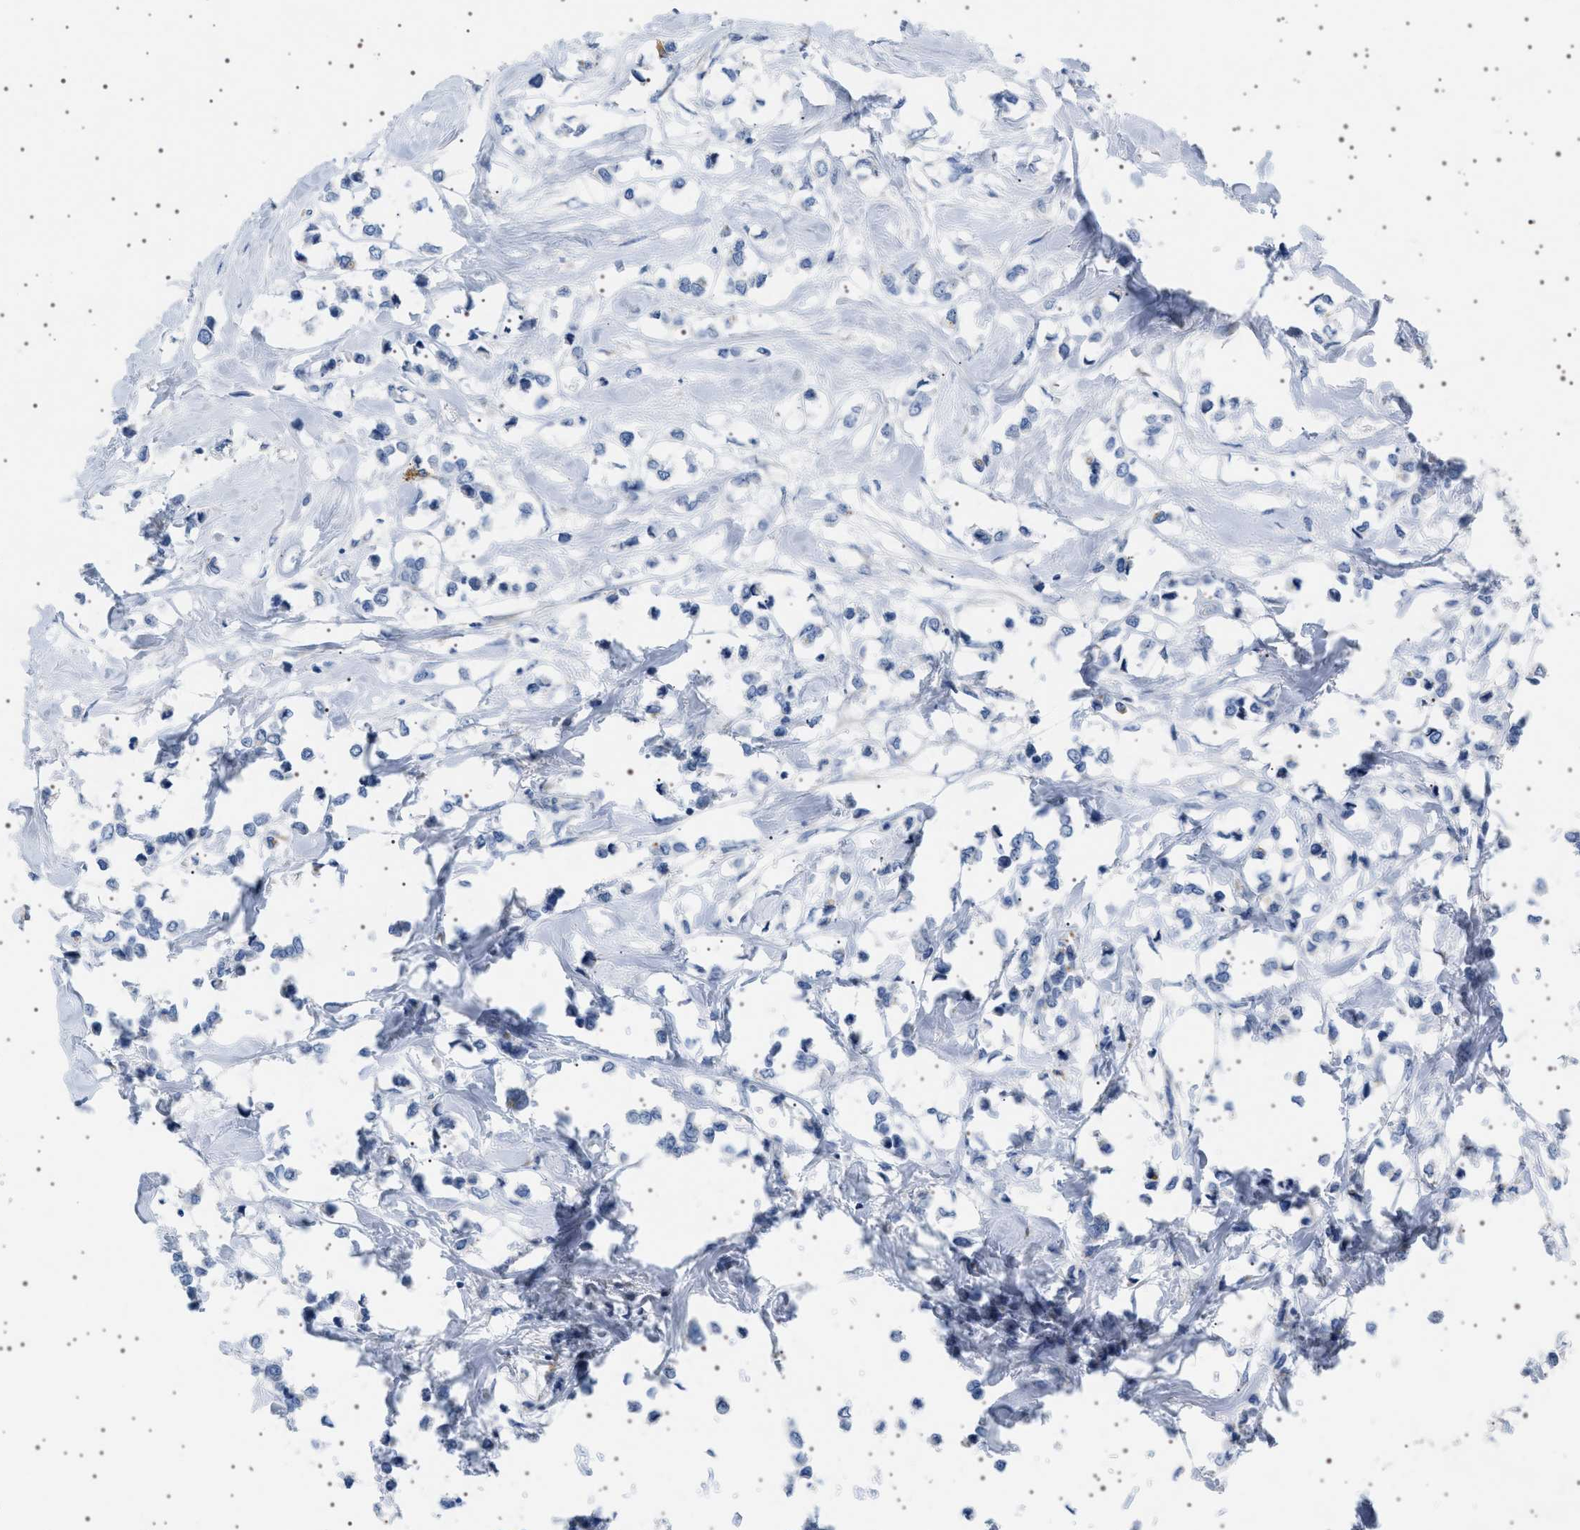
{"staining": {"intensity": "negative", "quantity": "none", "location": "none"}, "tissue": "breast cancer", "cell_type": "Tumor cells", "image_type": "cancer", "snomed": [{"axis": "morphology", "description": "Lobular carcinoma"}, {"axis": "topography", "description": "Breast"}], "caption": "This is an immunohistochemistry micrograph of lobular carcinoma (breast). There is no expression in tumor cells.", "gene": "ADCY10", "patient": {"sex": "female", "age": 51}}